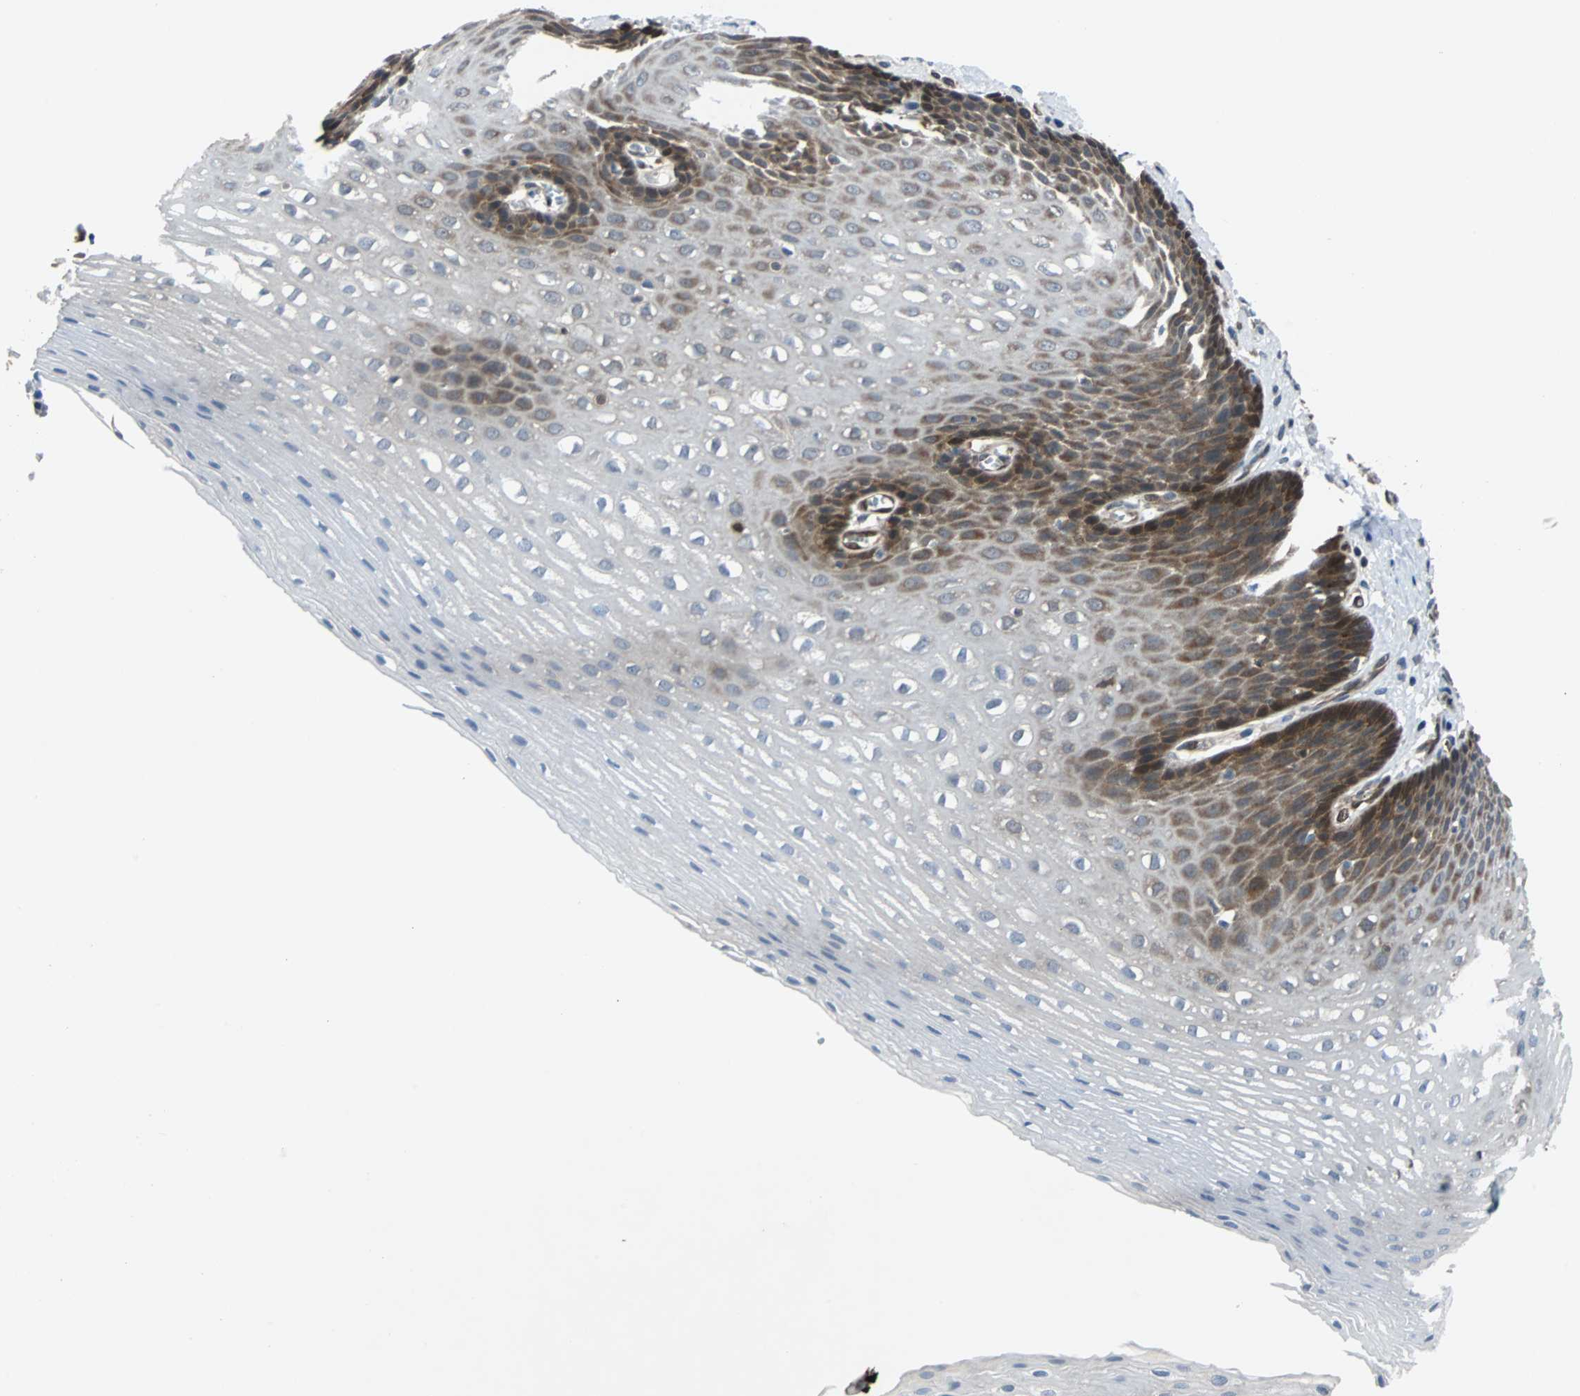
{"staining": {"intensity": "moderate", "quantity": "<25%", "location": "cytoplasmic/membranous,nuclear"}, "tissue": "esophagus", "cell_type": "Squamous epithelial cells", "image_type": "normal", "snomed": [{"axis": "morphology", "description": "Normal tissue, NOS"}, {"axis": "topography", "description": "Esophagus"}], "caption": "Moderate cytoplasmic/membranous,nuclear expression is appreciated in about <25% of squamous epithelial cells in unremarkable esophagus.", "gene": "MAP2K6", "patient": {"sex": "male", "age": 48}}